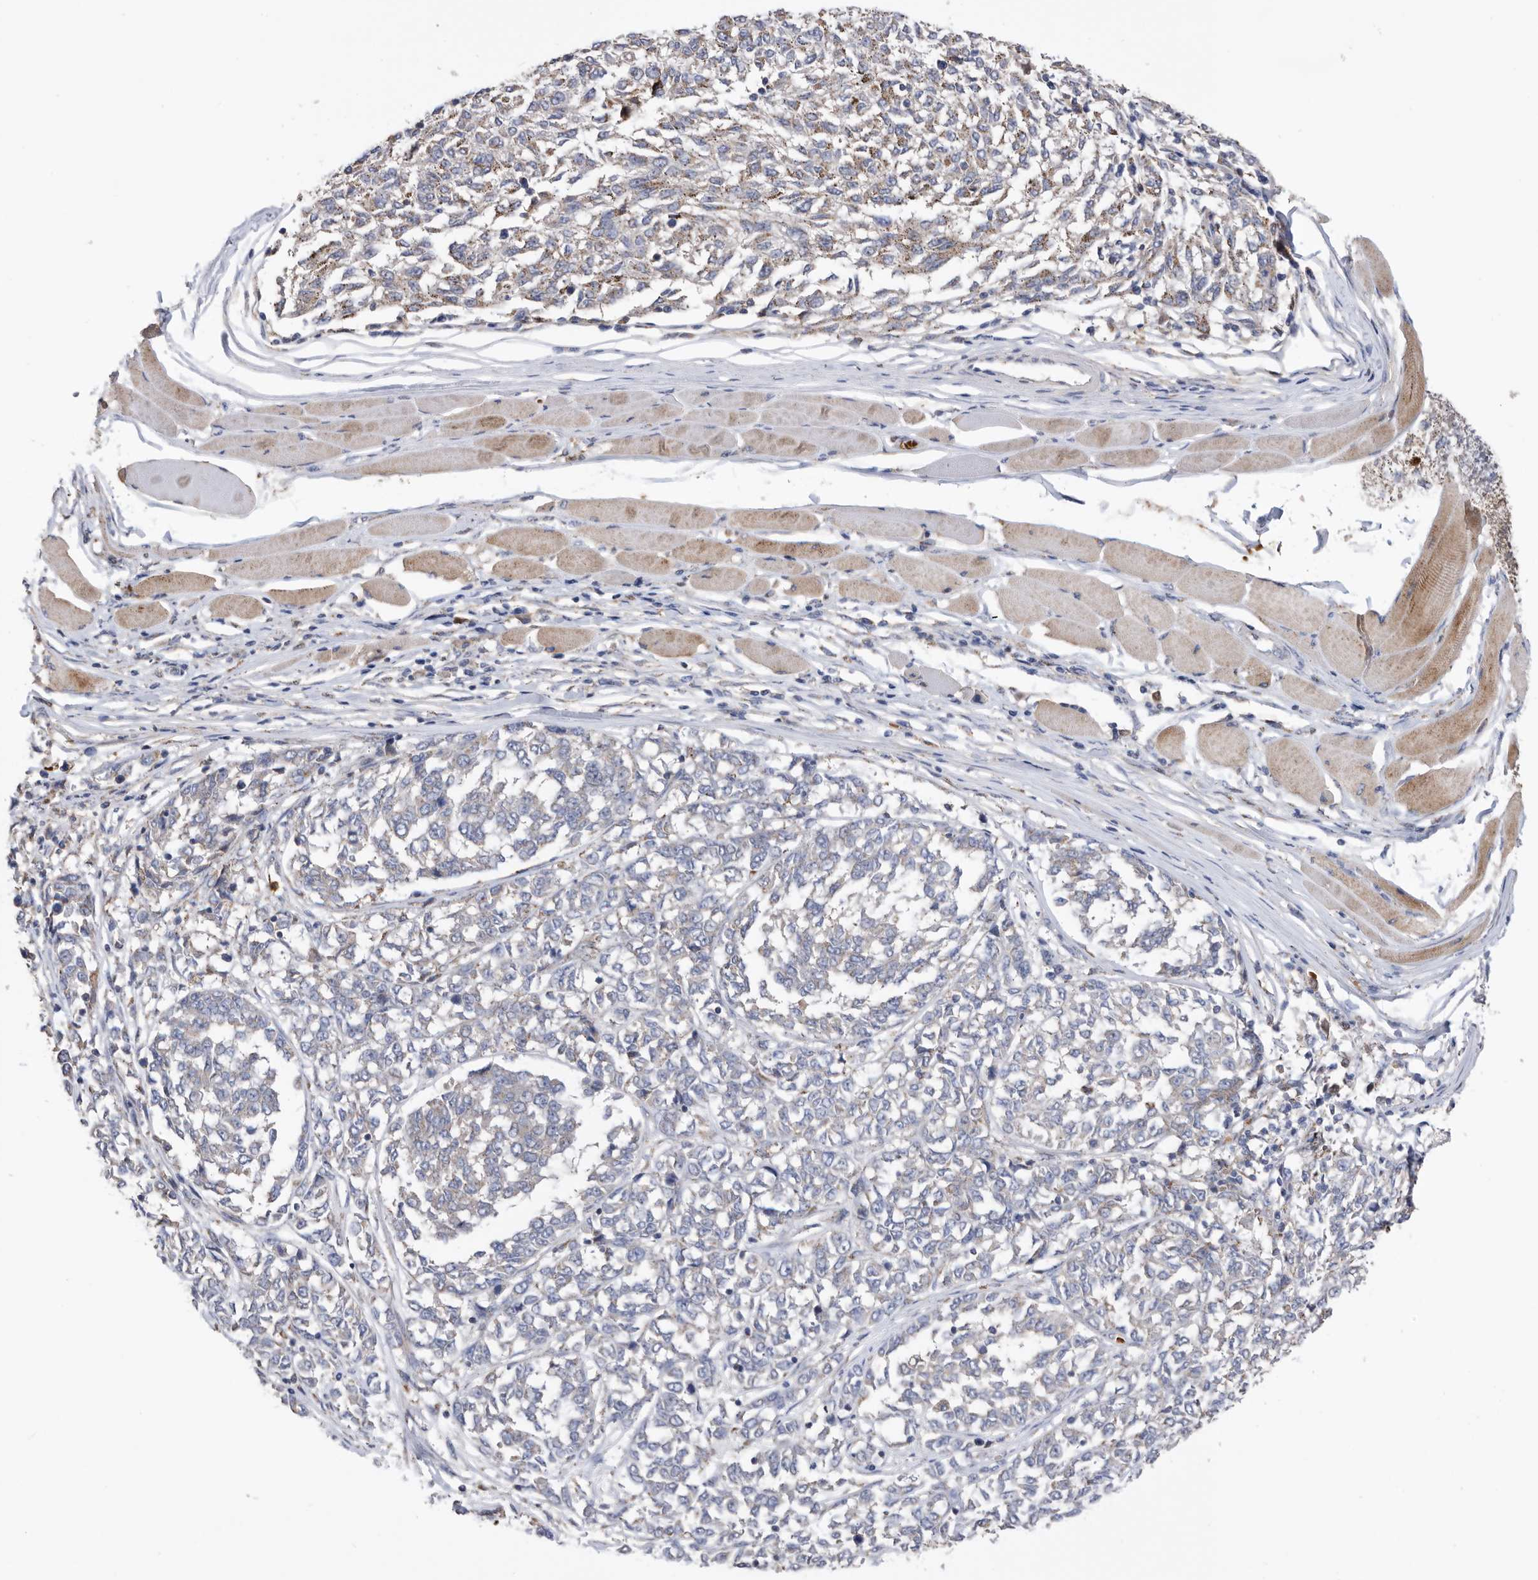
{"staining": {"intensity": "negative", "quantity": "none", "location": "none"}, "tissue": "melanoma", "cell_type": "Tumor cells", "image_type": "cancer", "snomed": [{"axis": "morphology", "description": "Malignant melanoma, NOS"}, {"axis": "topography", "description": "Skin"}], "caption": "Melanoma was stained to show a protein in brown. There is no significant expression in tumor cells. (DAB immunohistochemistry with hematoxylin counter stain).", "gene": "CRISPLD2", "patient": {"sex": "female", "age": 72}}